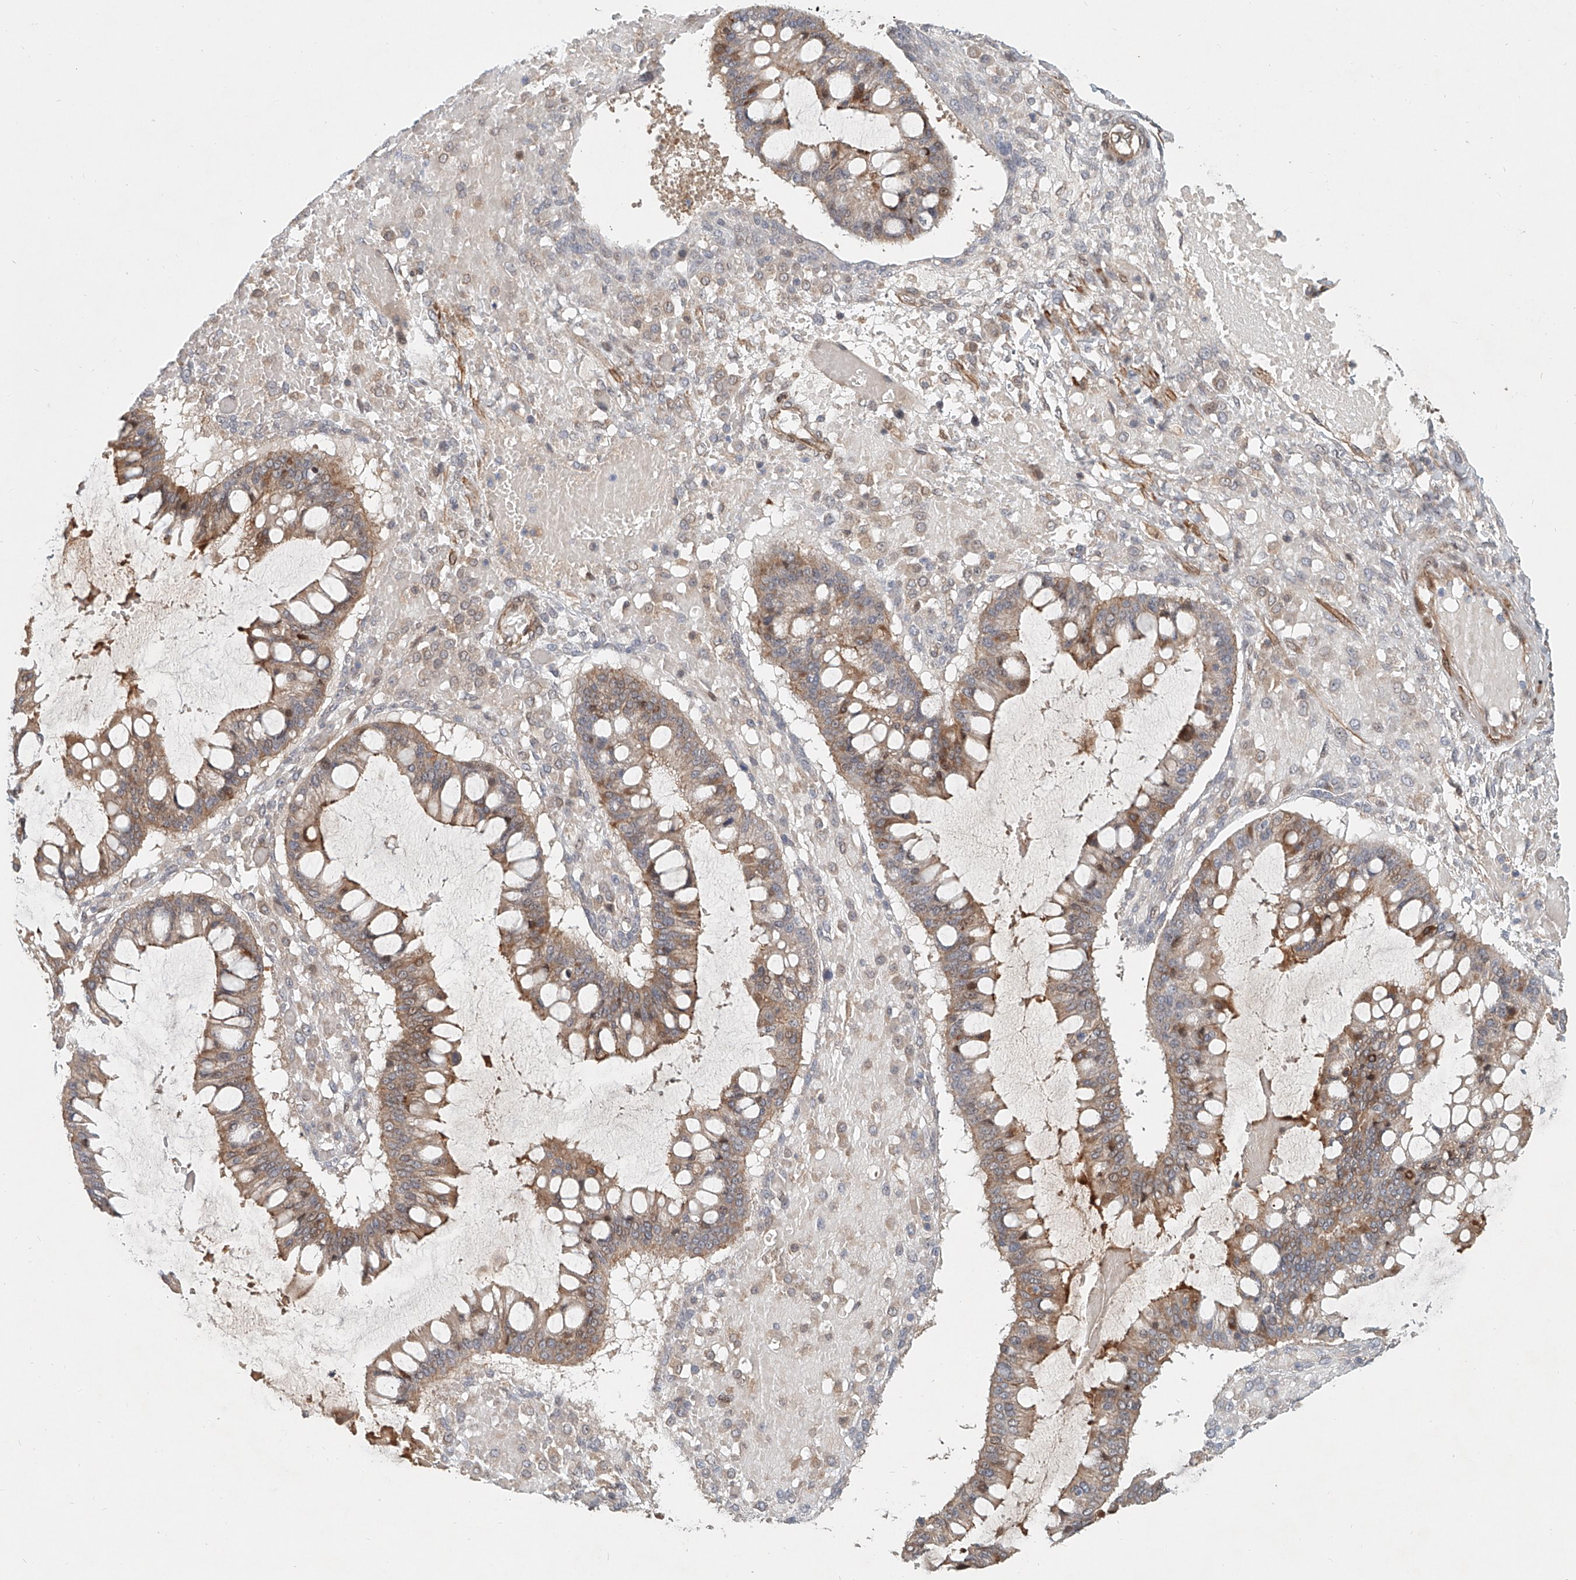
{"staining": {"intensity": "moderate", "quantity": "25%-75%", "location": "cytoplasmic/membranous"}, "tissue": "ovarian cancer", "cell_type": "Tumor cells", "image_type": "cancer", "snomed": [{"axis": "morphology", "description": "Cystadenocarcinoma, mucinous, NOS"}, {"axis": "topography", "description": "Ovary"}], "caption": "Moderate cytoplasmic/membranous positivity for a protein is seen in about 25%-75% of tumor cells of ovarian cancer (mucinous cystadenocarcinoma) using IHC.", "gene": "SASH1", "patient": {"sex": "female", "age": 73}}